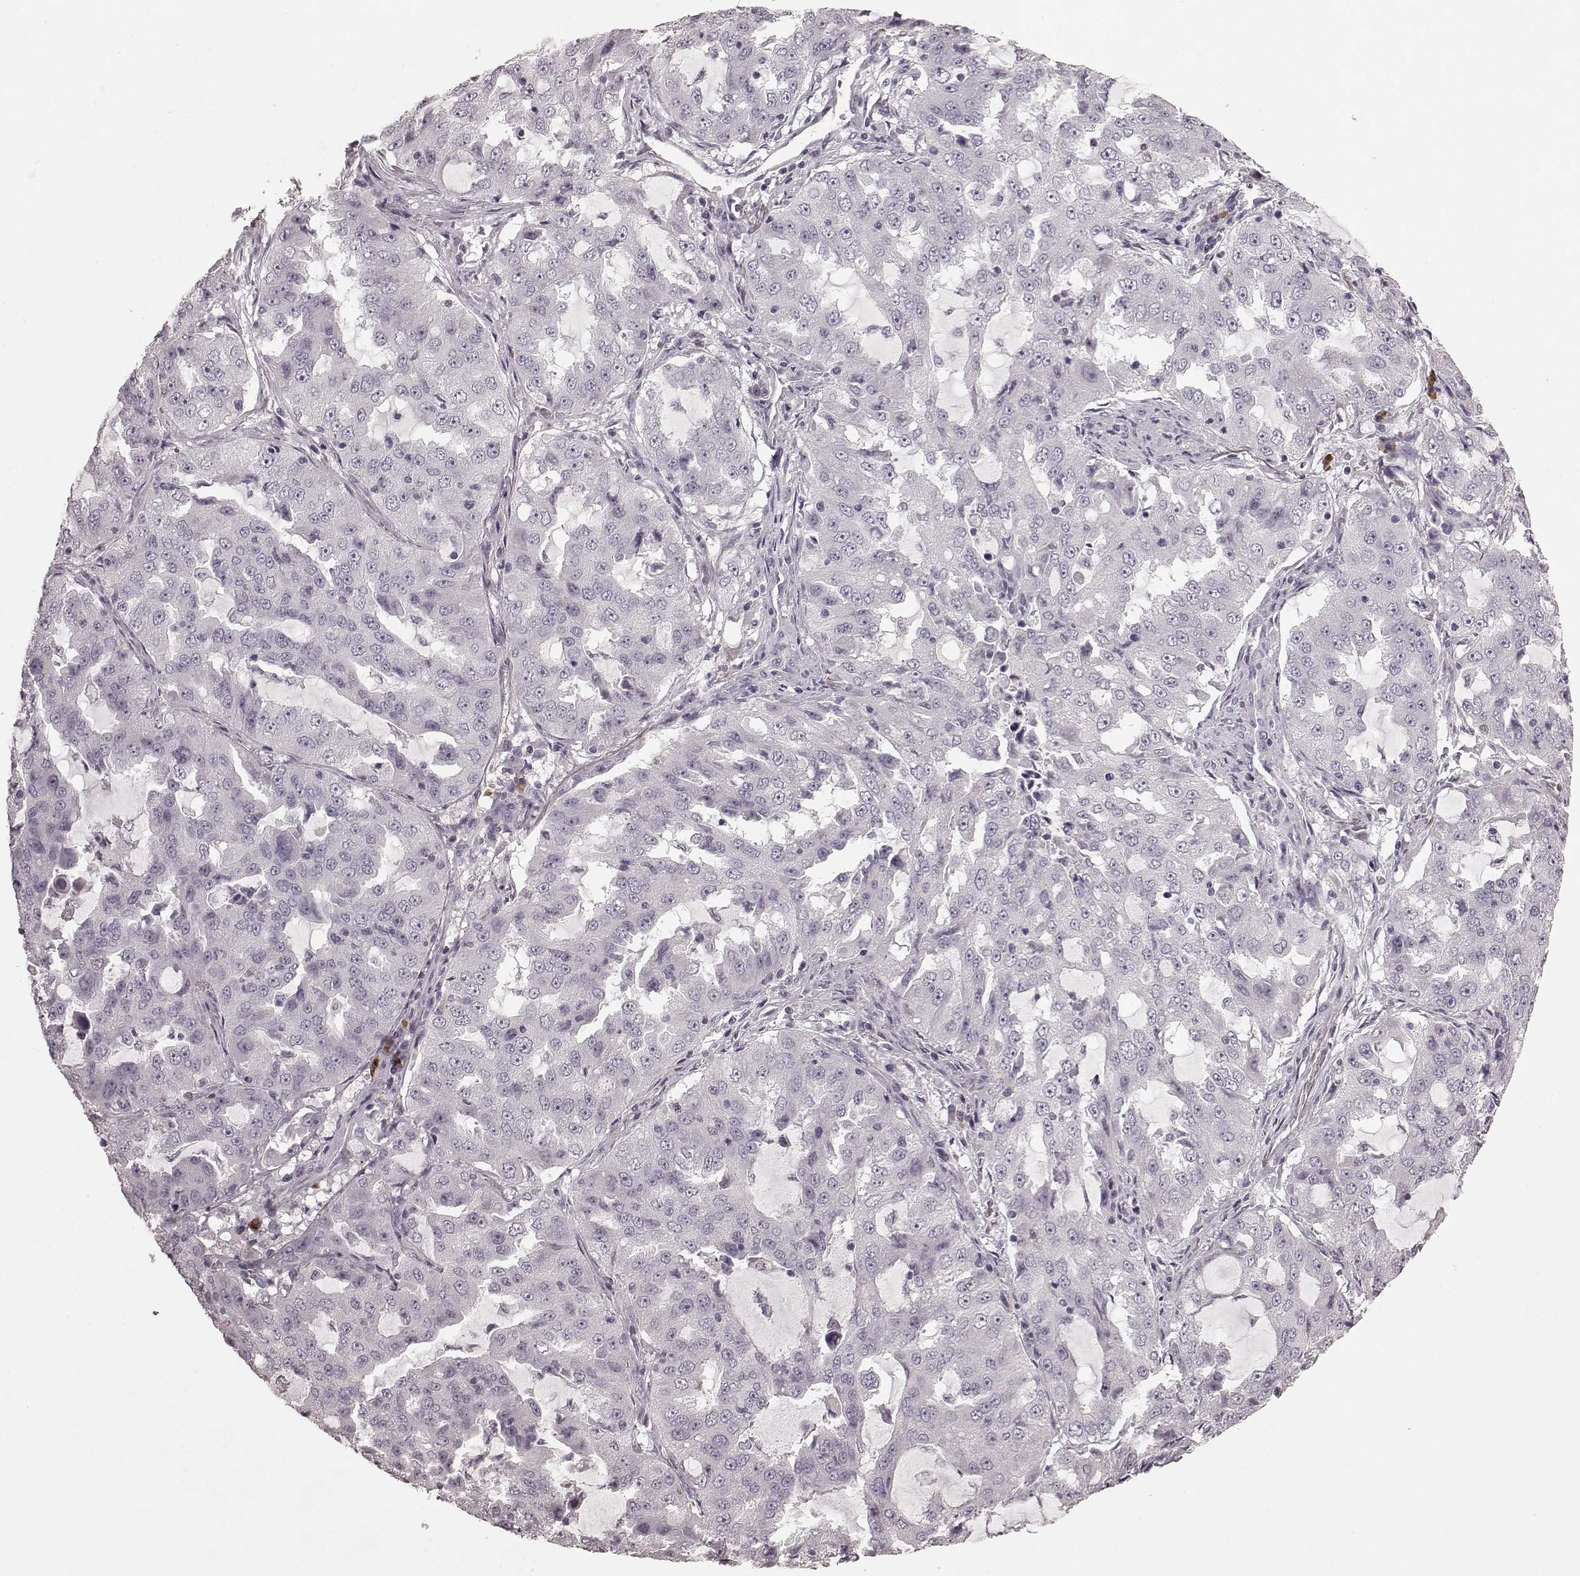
{"staining": {"intensity": "negative", "quantity": "none", "location": "none"}, "tissue": "lung cancer", "cell_type": "Tumor cells", "image_type": "cancer", "snomed": [{"axis": "morphology", "description": "Adenocarcinoma, NOS"}, {"axis": "topography", "description": "Lung"}], "caption": "DAB immunohistochemical staining of adenocarcinoma (lung) exhibits no significant positivity in tumor cells.", "gene": "CD28", "patient": {"sex": "female", "age": 61}}